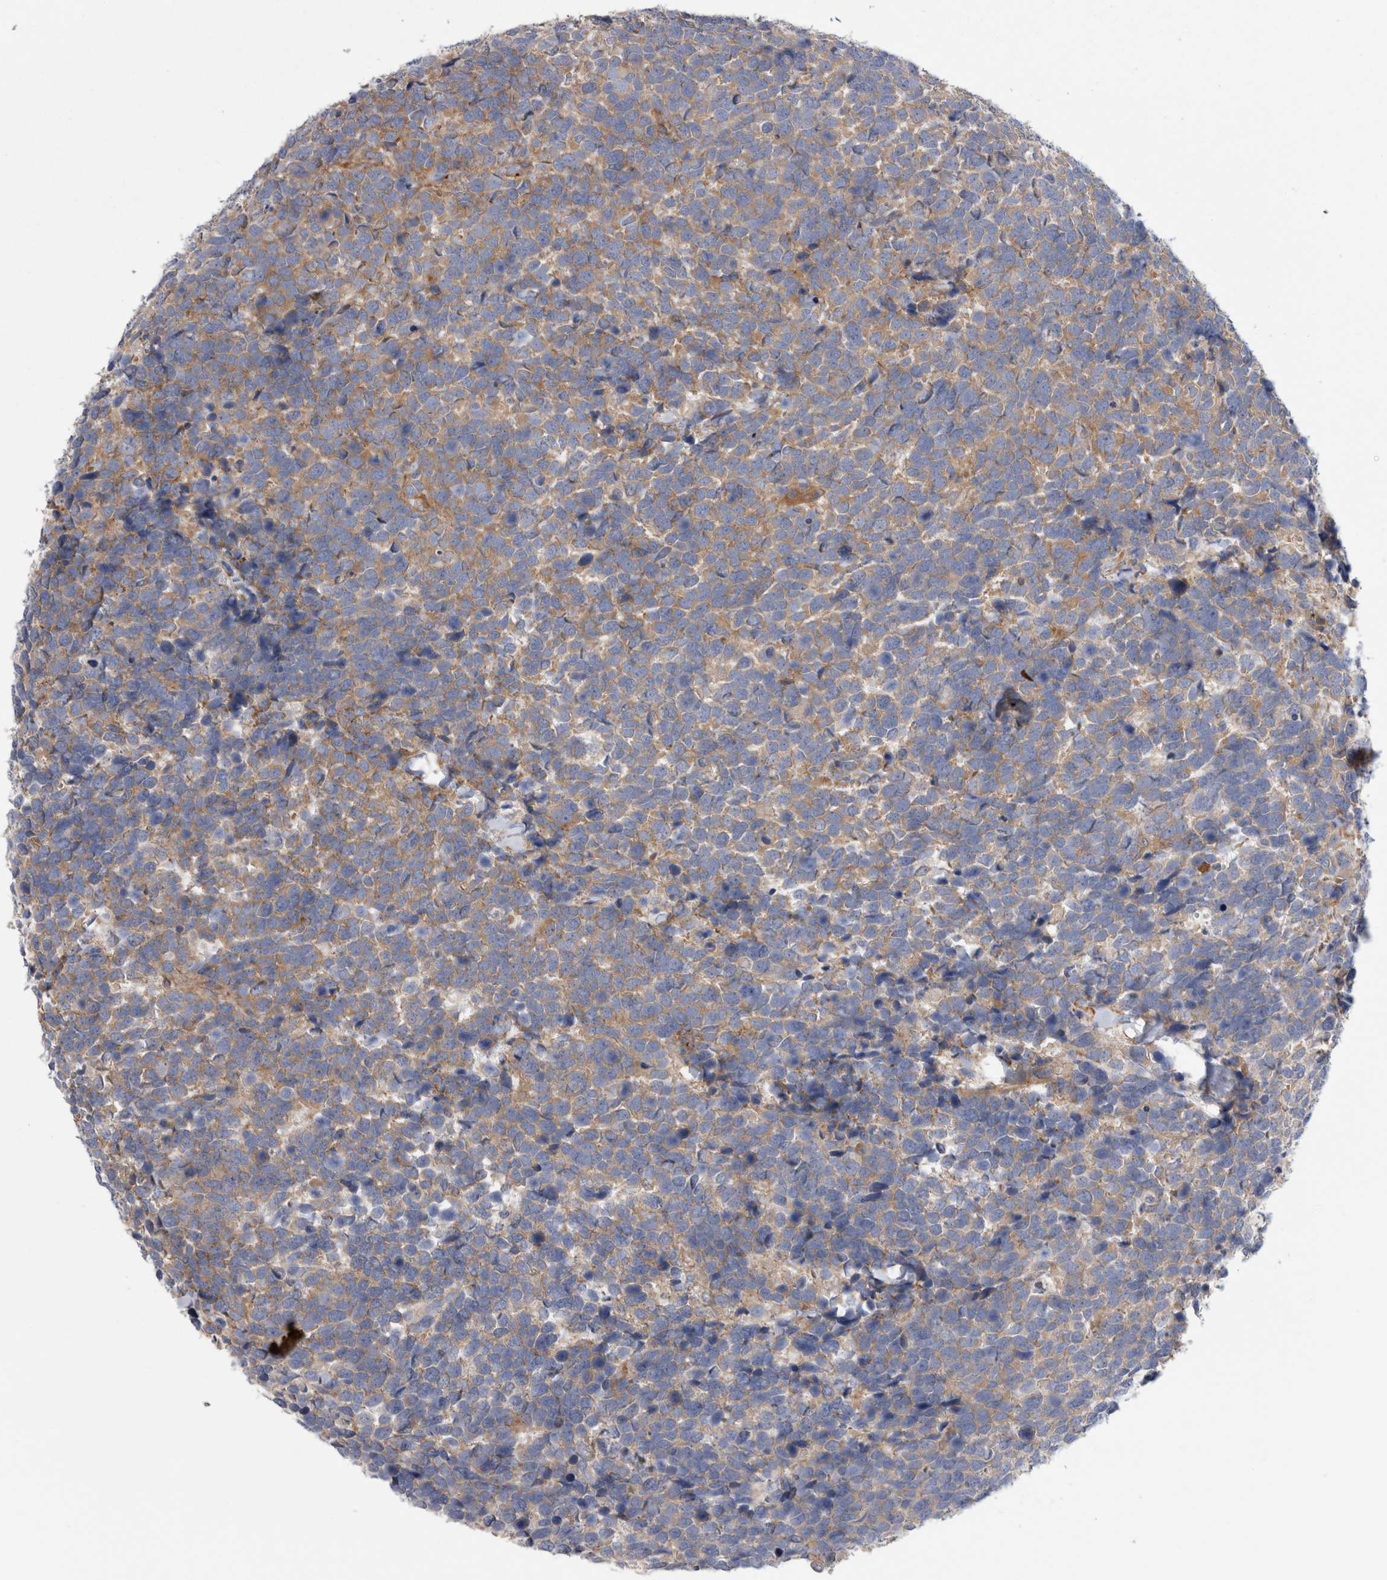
{"staining": {"intensity": "weak", "quantity": ">75%", "location": "cytoplasmic/membranous"}, "tissue": "urothelial cancer", "cell_type": "Tumor cells", "image_type": "cancer", "snomed": [{"axis": "morphology", "description": "Urothelial carcinoma, High grade"}, {"axis": "topography", "description": "Urinary bladder"}], "caption": "This micrograph demonstrates immunohistochemistry staining of high-grade urothelial carcinoma, with low weak cytoplasmic/membranous expression in about >75% of tumor cells.", "gene": "EPRS1", "patient": {"sex": "female", "age": 82}}